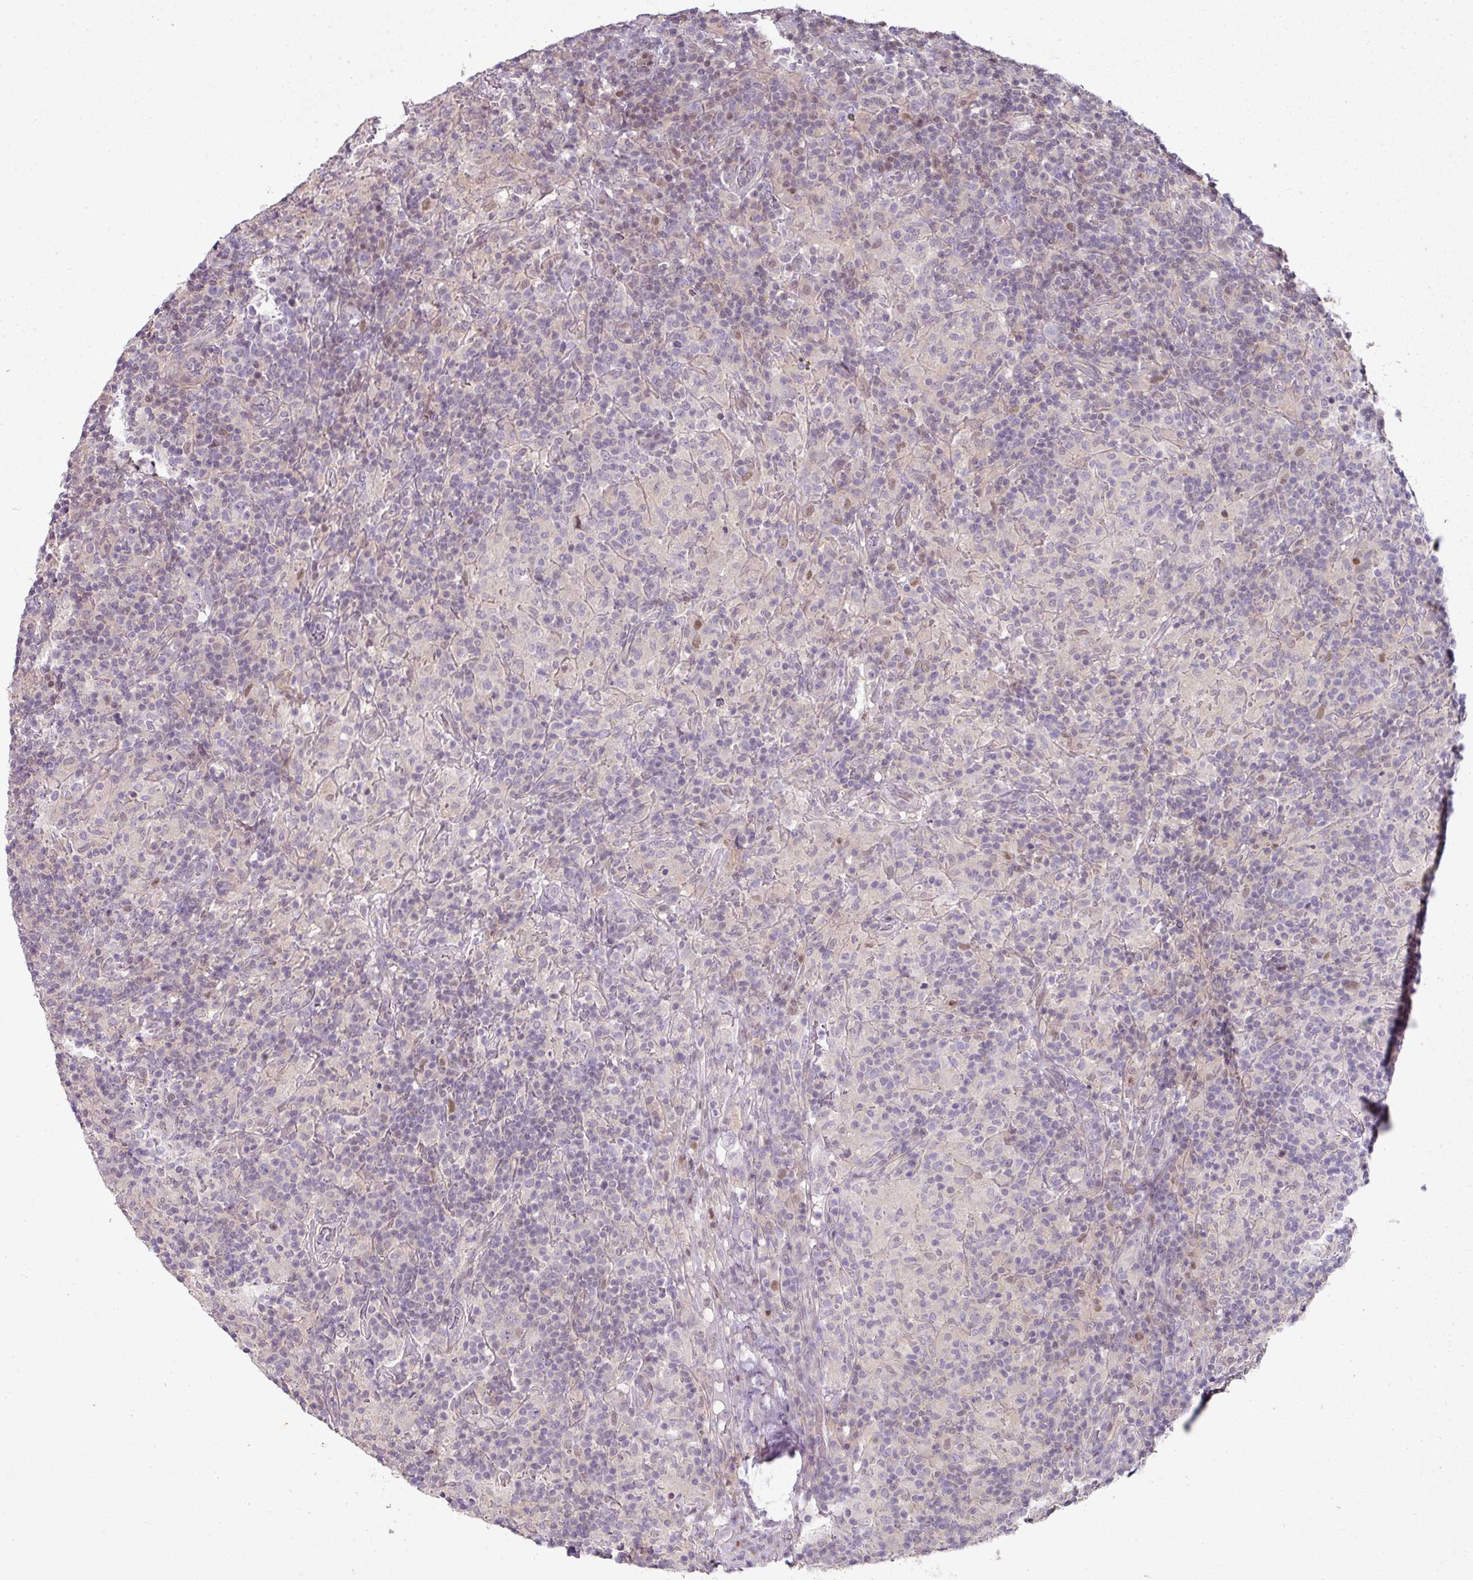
{"staining": {"intensity": "negative", "quantity": "none", "location": "none"}, "tissue": "lymphoma", "cell_type": "Tumor cells", "image_type": "cancer", "snomed": [{"axis": "morphology", "description": "Hodgkin's disease, NOS"}, {"axis": "topography", "description": "Lymph node"}], "caption": "Tumor cells show no significant staining in lymphoma.", "gene": "ANKRD18A", "patient": {"sex": "male", "age": 70}}